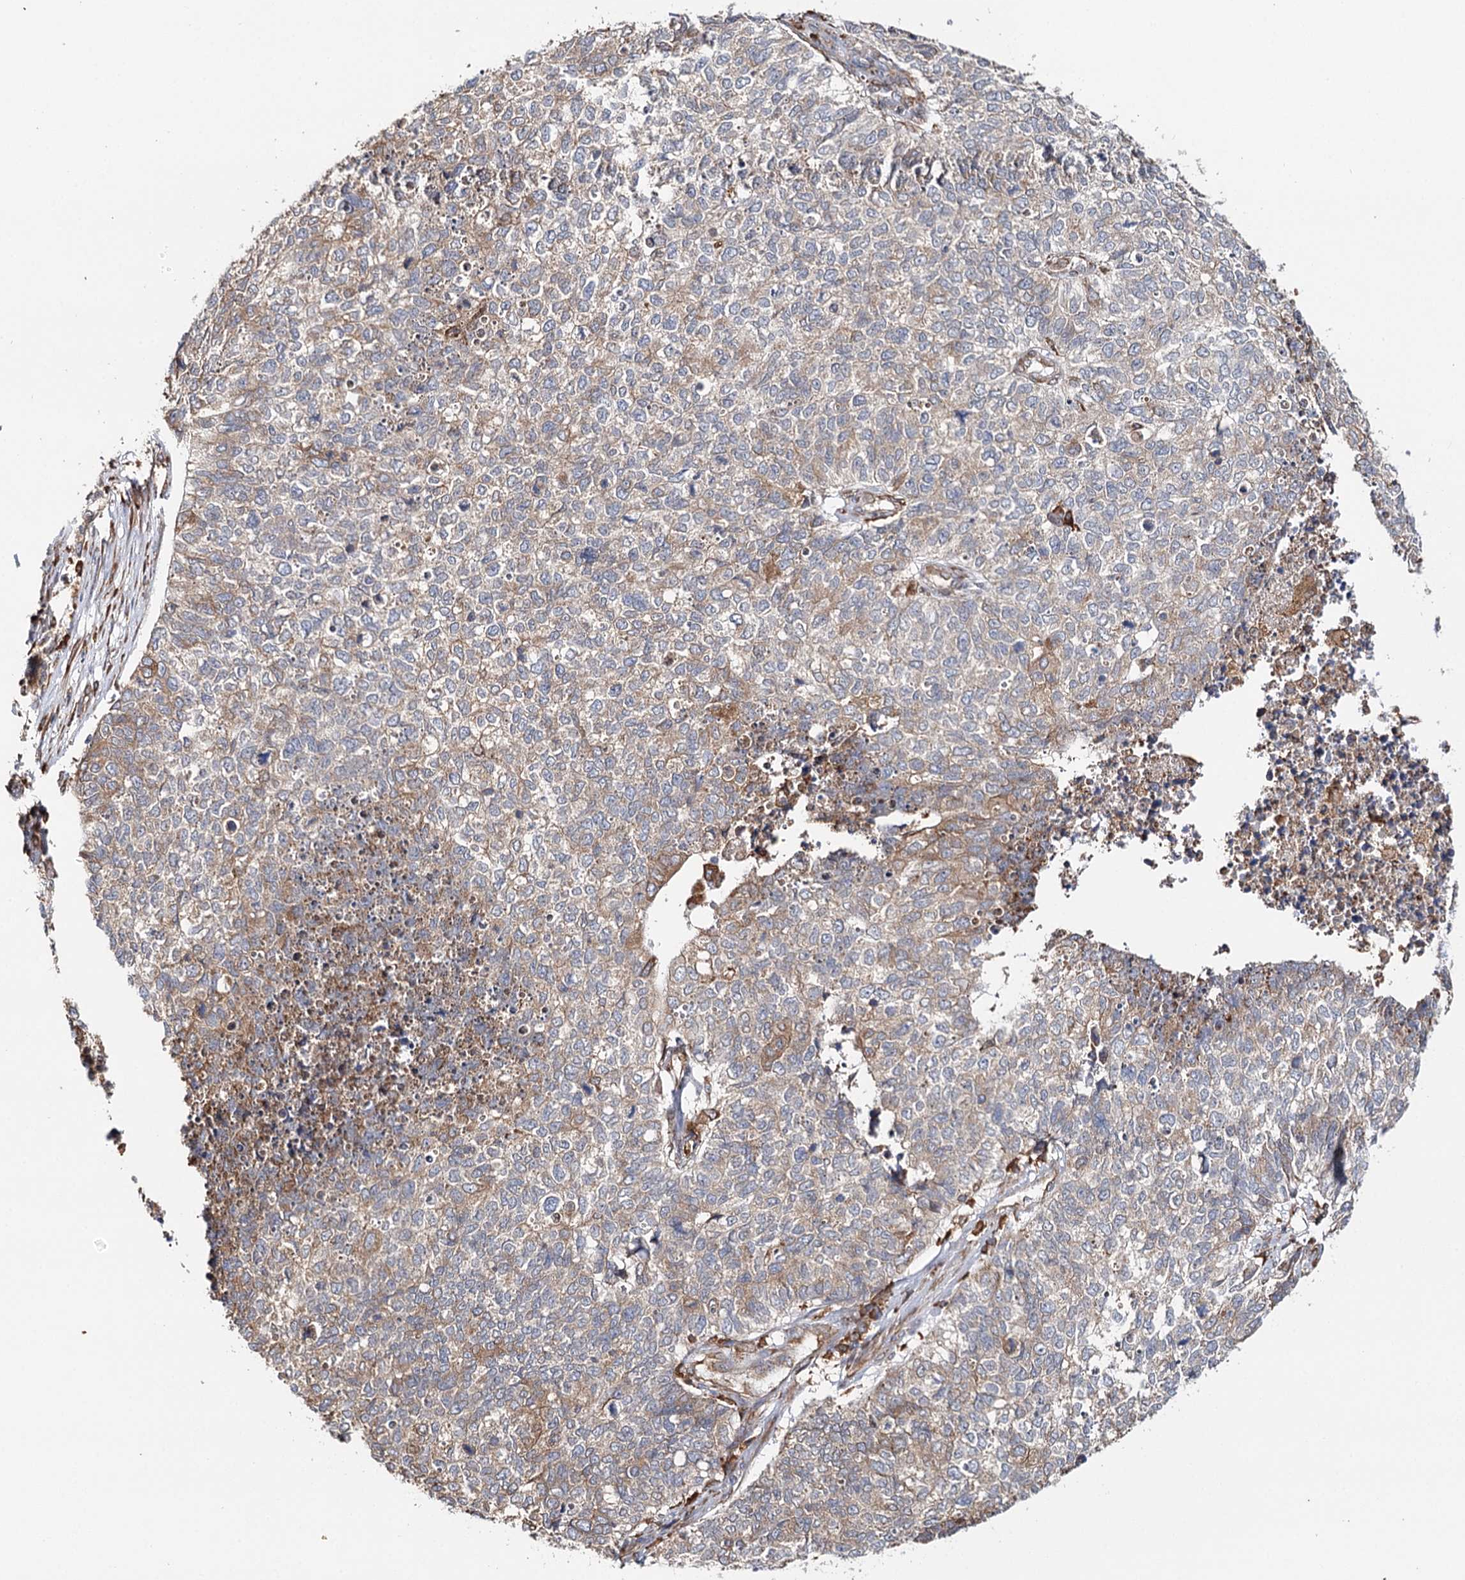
{"staining": {"intensity": "moderate", "quantity": ">75%", "location": "cytoplasmic/membranous"}, "tissue": "cervical cancer", "cell_type": "Tumor cells", "image_type": "cancer", "snomed": [{"axis": "morphology", "description": "Squamous cell carcinoma, NOS"}, {"axis": "topography", "description": "Cervix"}], "caption": "Moderate cytoplasmic/membranous protein positivity is appreciated in approximately >75% of tumor cells in cervical cancer. (IHC, brightfield microscopy, high magnification).", "gene": "VEGFA", "patient": {"sex": "female", "age": 63}}